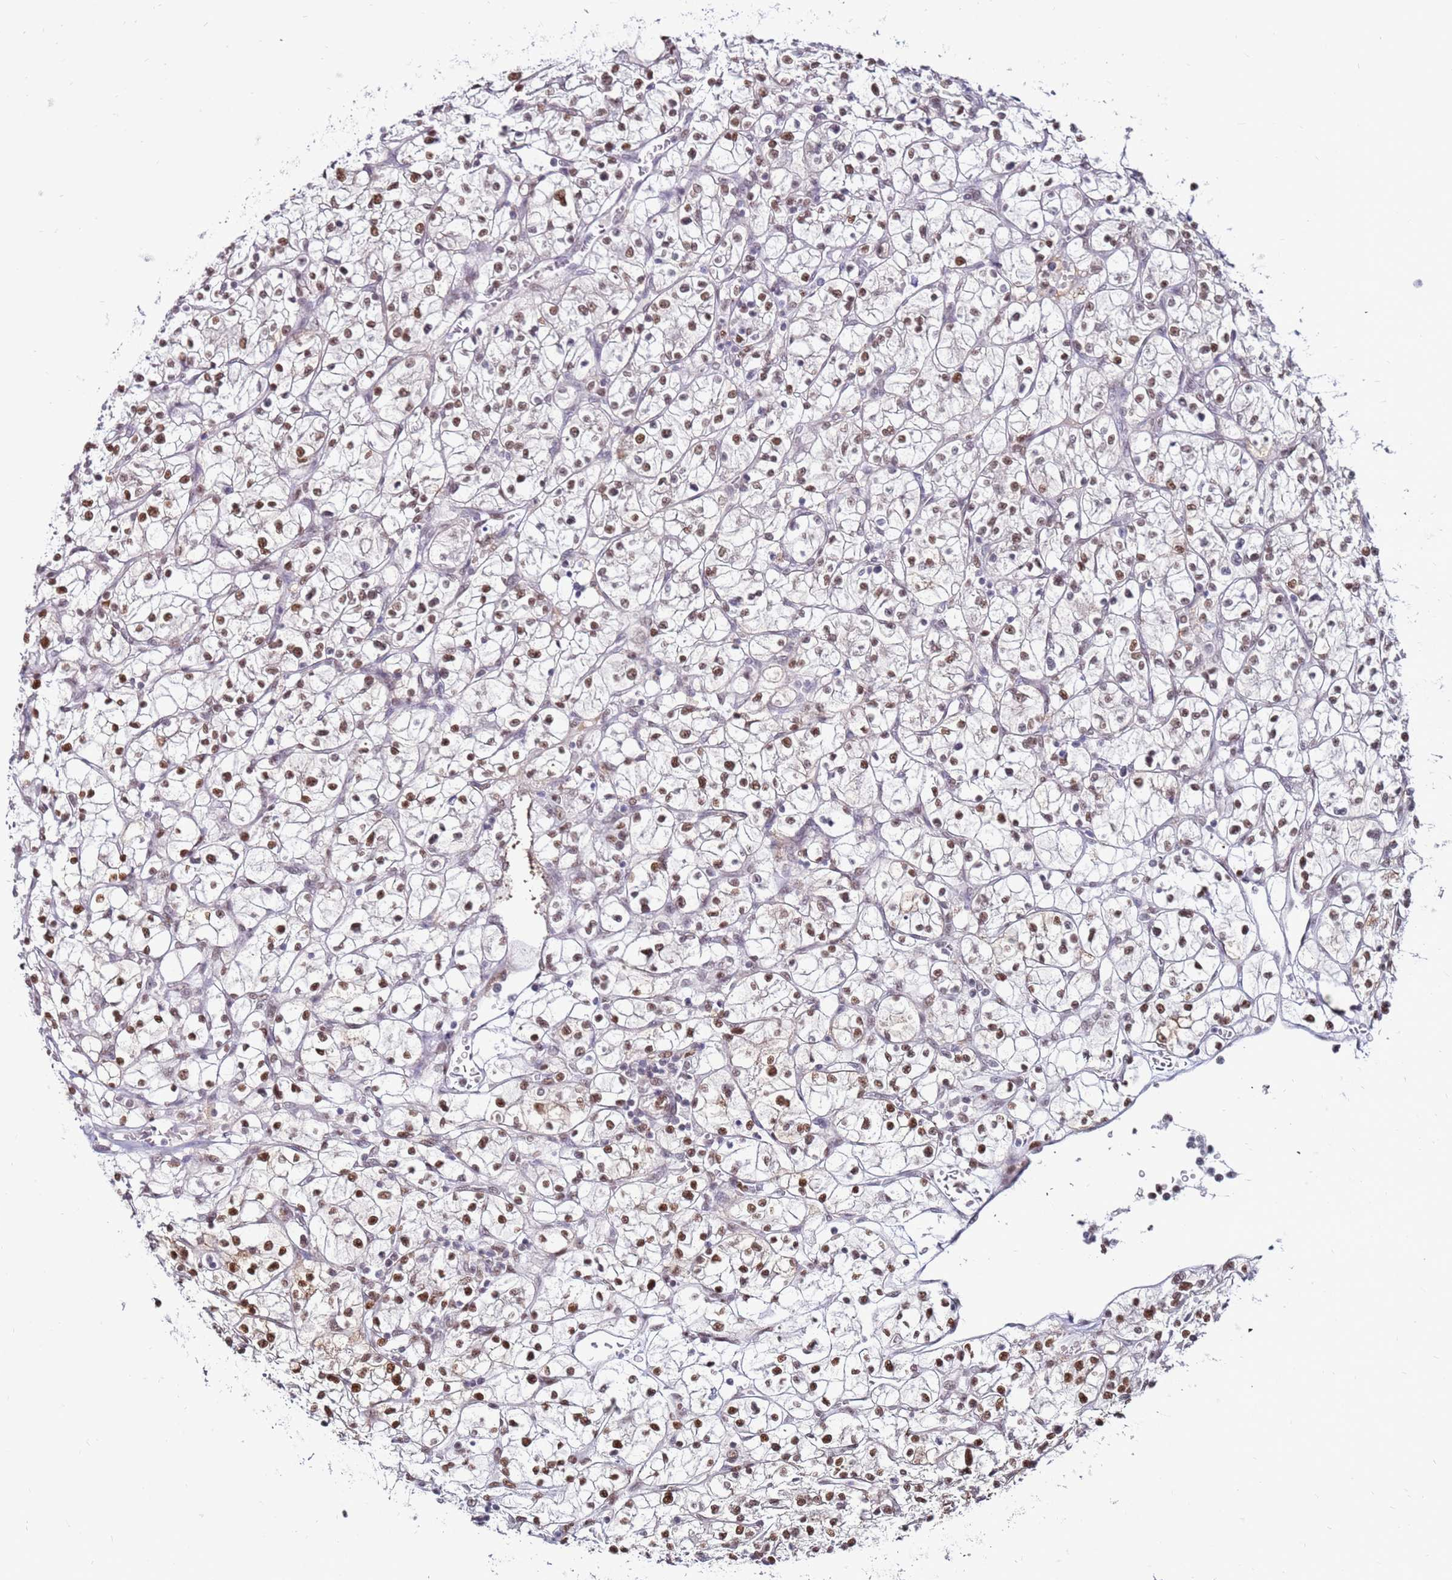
{"staining": {"intensity": "strong", "quantity": "25%-75%", "location": "nuclear"}, "tissue": "renal cancer", "cell_type": "Tumor cells", "image_type": "cancer", "snomed": [{"axis": "morphology", "description": "Adenocarcinoma, NOS"}, {"axis": "topography", "description": "Kidney"}], "caption": "Strong nuclear positivity is present in approximately 25%-75% of tumor cells in renal cancer (adenocarcinoma). (DAB (3,3'-diaminobenzidine) = brown stain, brightfield microscopy at high magnification).", "gene": "KPNA4", "patient": {"sex": "female", "age": 64}}